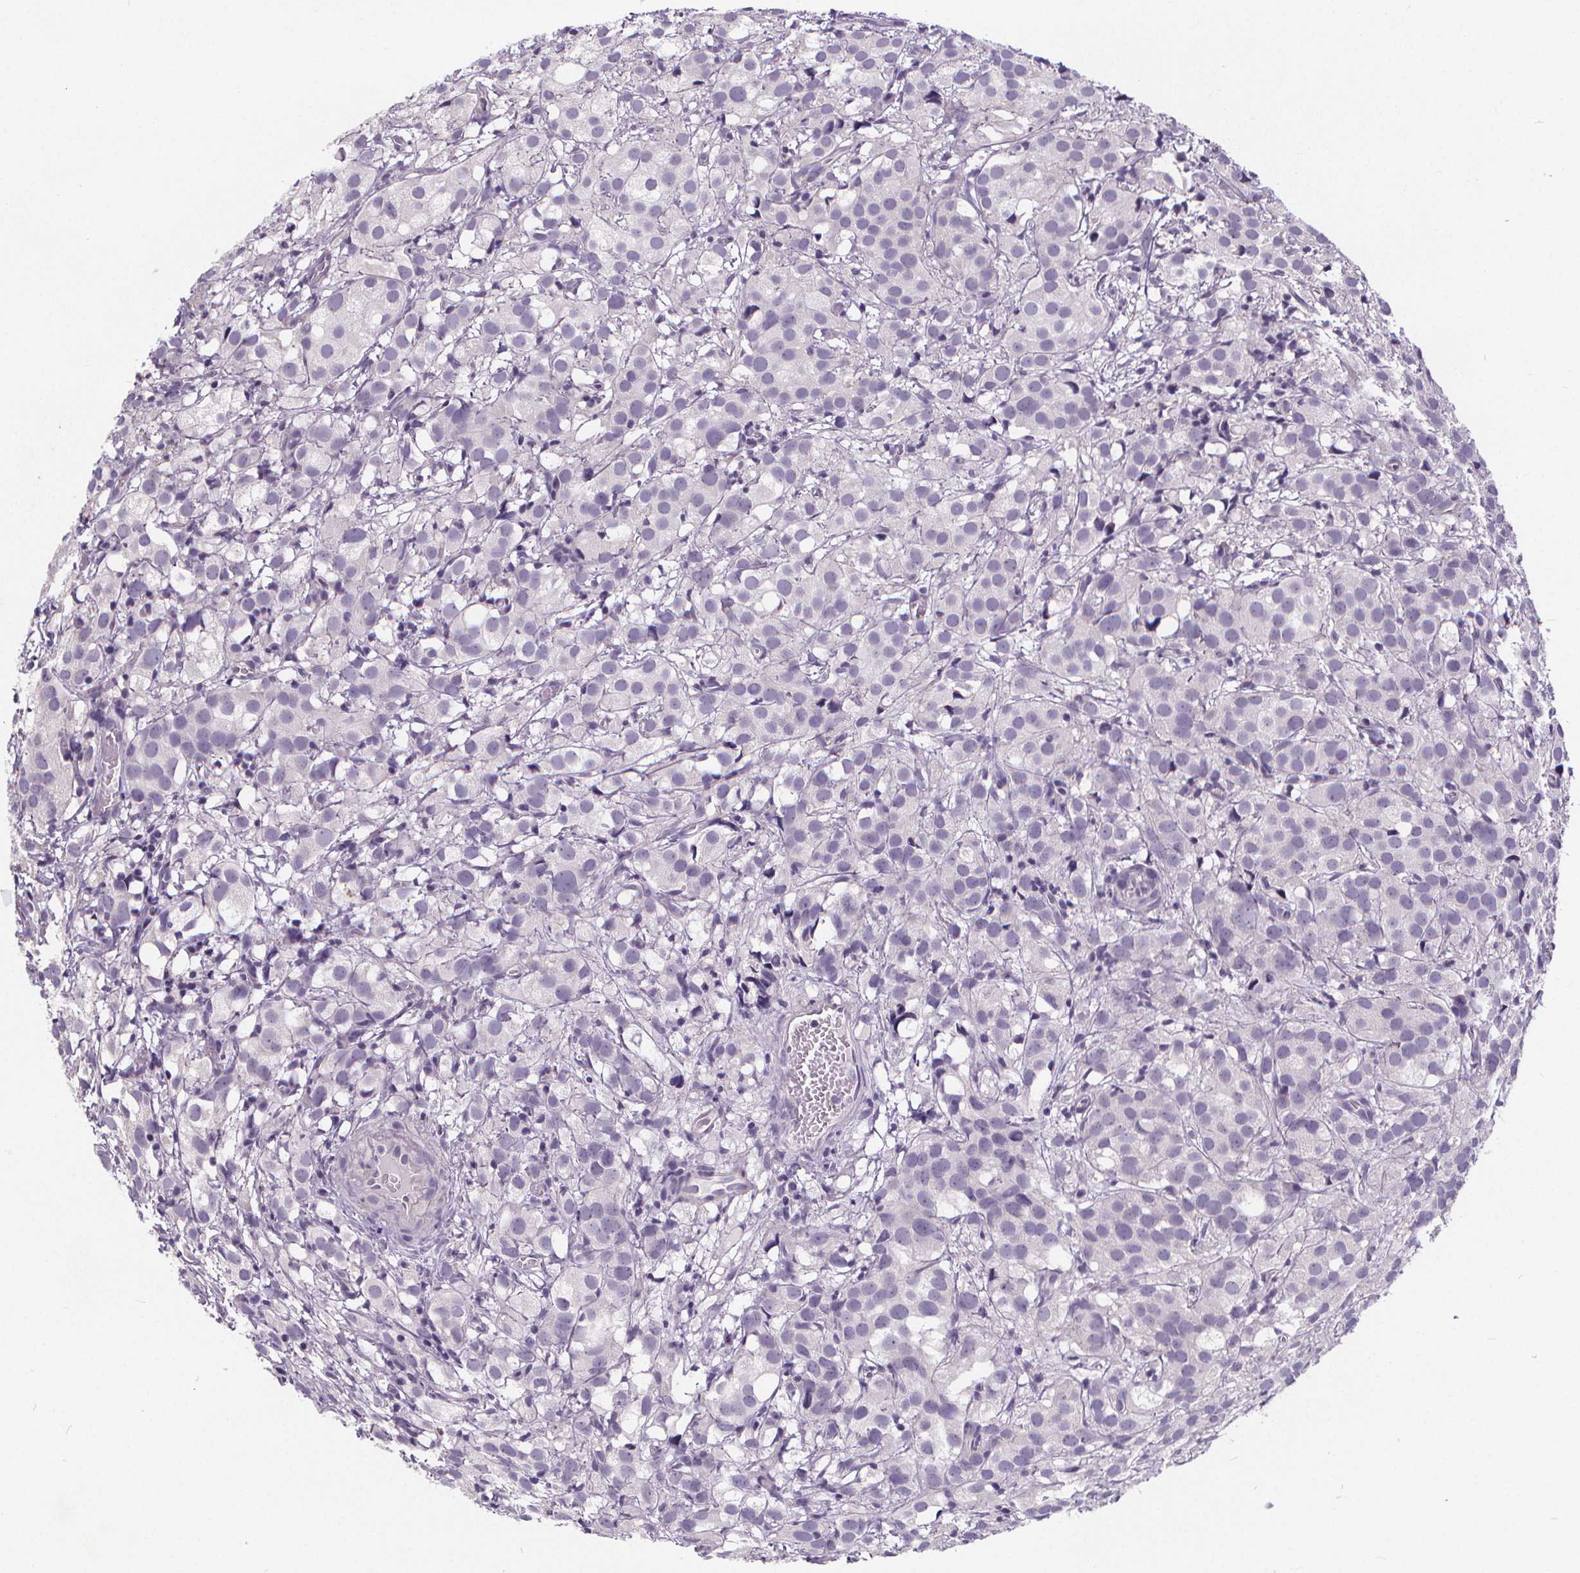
{"staining": {"intensity": "negative", "quantity": "none", "location": "none"}, "tissue": "prostate cancer", "cell_type": "Tumor cells", "image_type": "cancer", "snomed": [{"axis": "morphology", "description": "Adenocarcinoma, High grade"}, {"axis": "topography", "description": "Prostate"}], "caption": "Prostate cancer stained for a protein using IHC exhibits no staining tumor cells.", "gene": "ATP6V1D", "patient": {"sex": "male", "age": 86}}